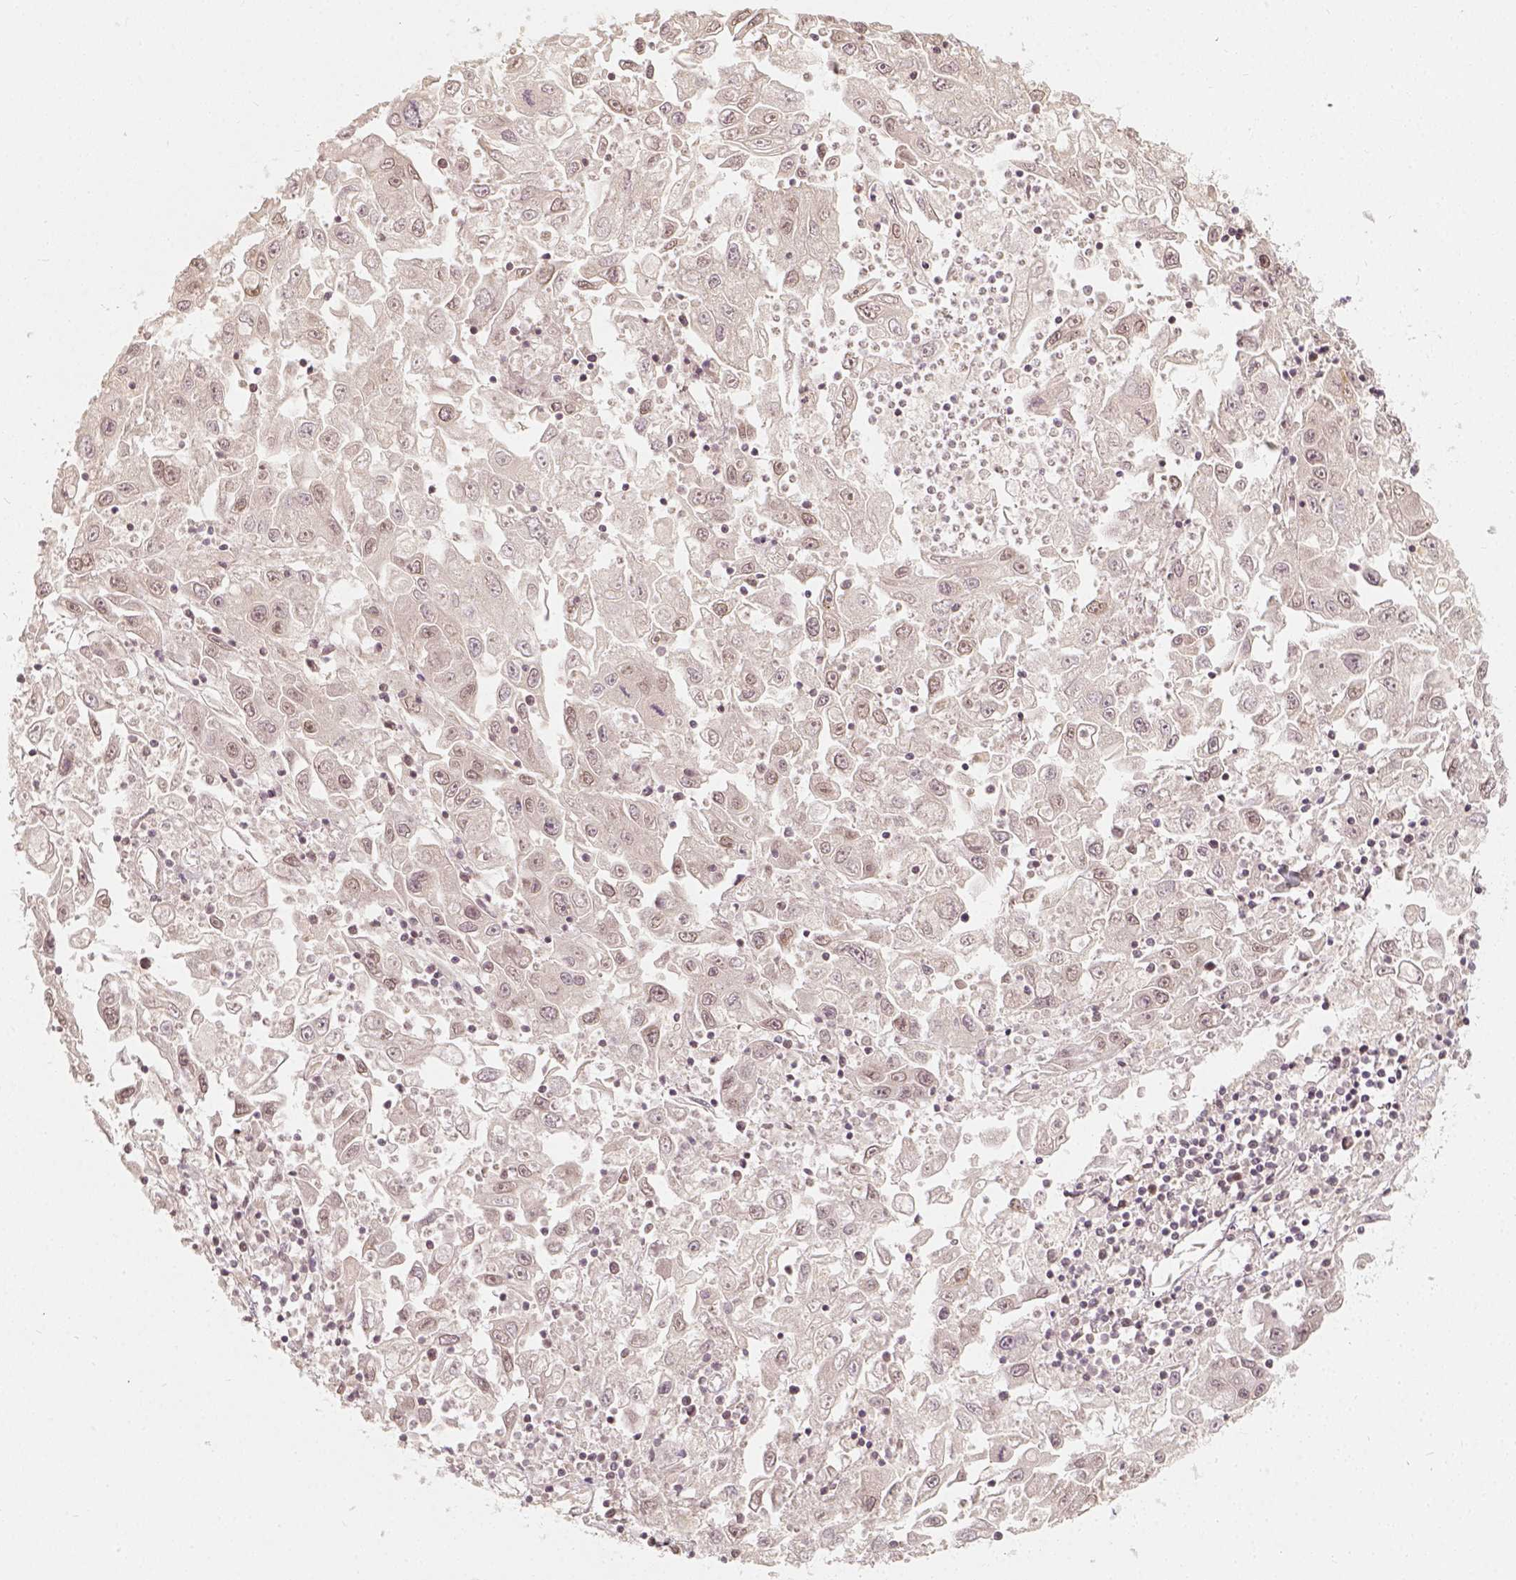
{"staining": {"intensity": "negative", "quantity": "none", "location": "none"}, "tissue": "endometrial cancer", "cell_type": "Tumor cells", "image_type": "cancer", "snomed": [{"axis": "morphology", "description": "Adenocarcinoma, NOS"}, {"axis": "topography", "description": "Uterus"}], "caption": "An image of endometrial adenocarcinoma stained for a protein reveals no brown staining in tumor cells.", "gene": "ZMAT3", "patient": {"sex": "female", "age": 62}}